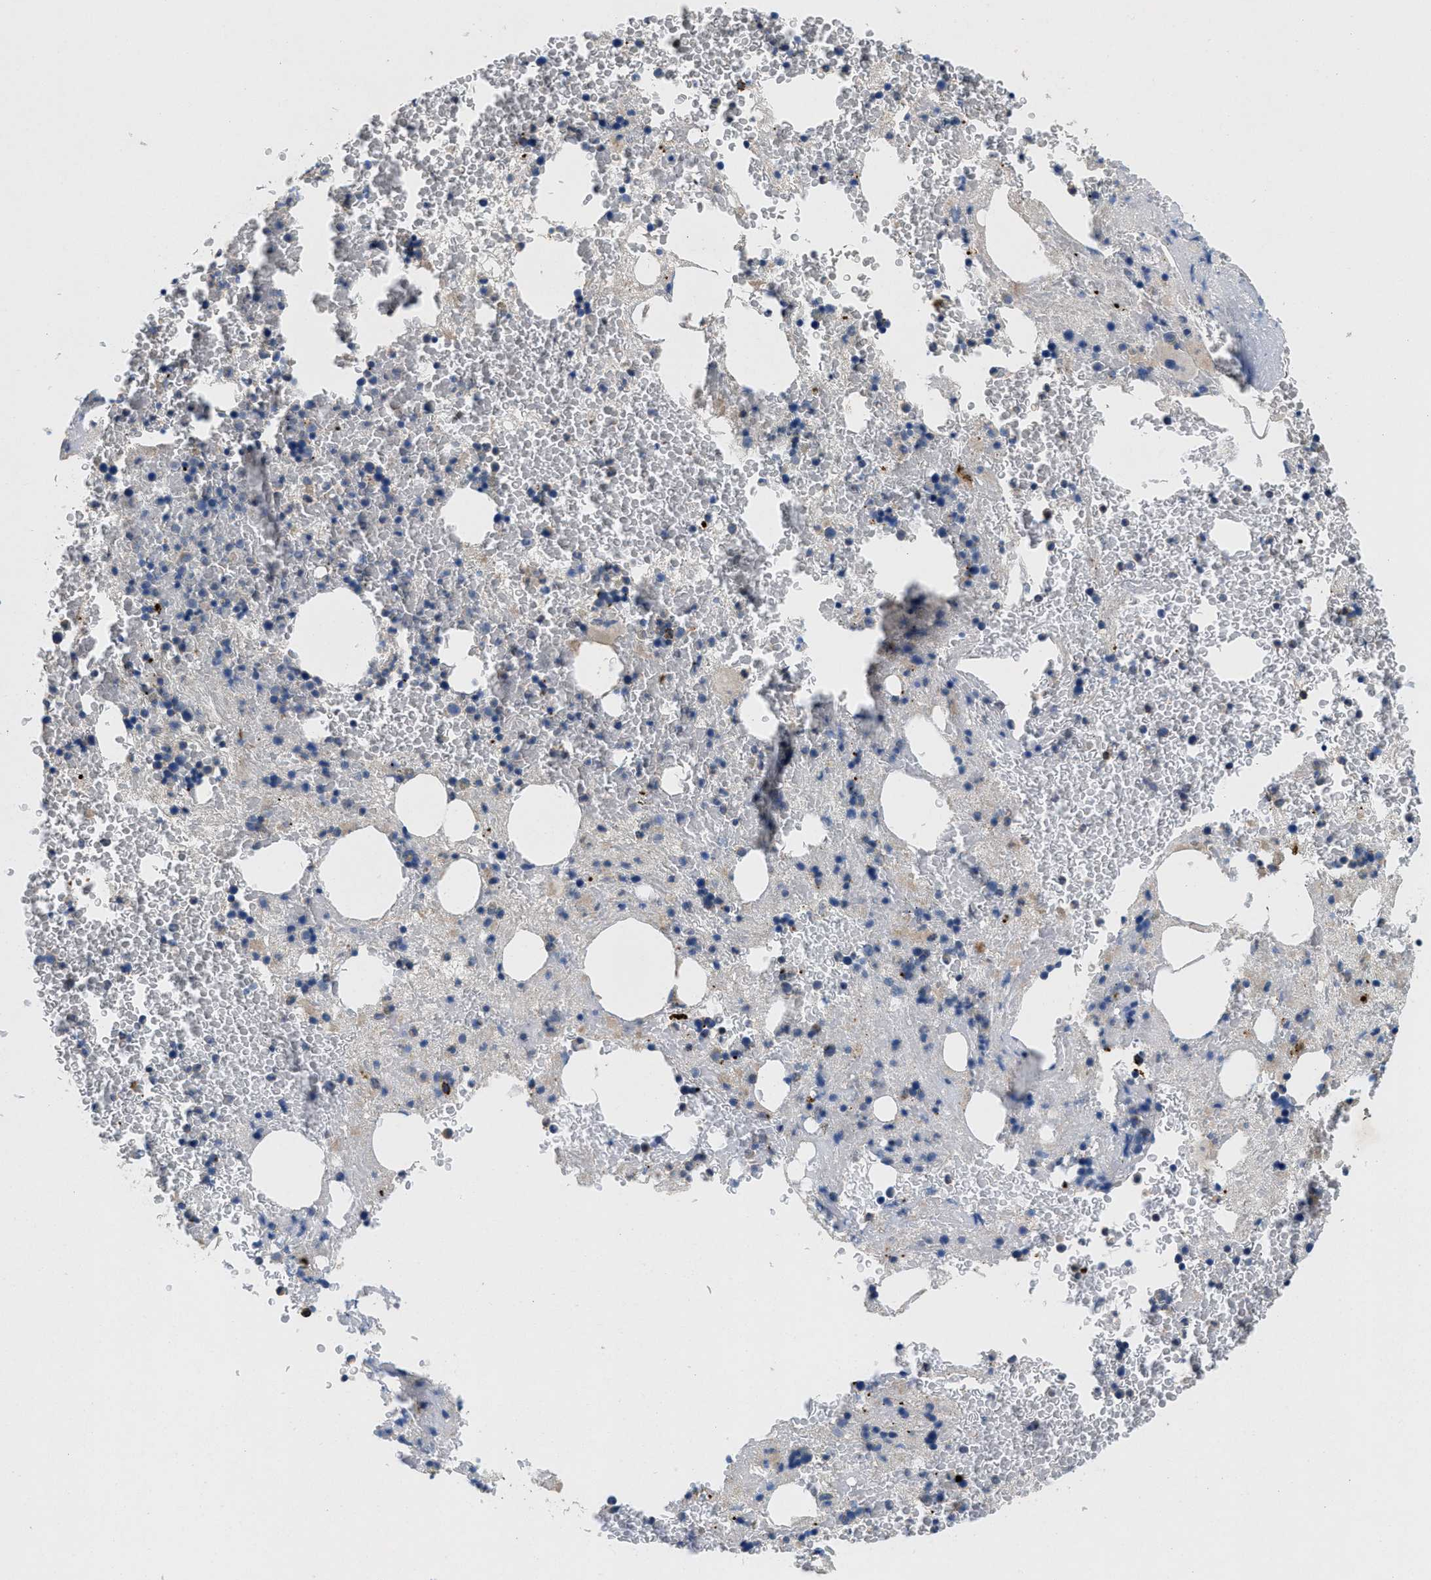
{"staining": {"intensity": "negative", "quantity": "none", "location": "none"}, "tissue": "bone marrow", "cell_type": "Hematopoietic cells", "image_type": "normal", "snomed": [{"axis": "morphology", "description": "Normal tissue, NOS"}, {"axis": "morphology", "description": "Inflammation, NOS"}, {"axis": "topography", "description": "Bone marrow"}], "caption": "This is an immunohistochemistry micrograph of unremarkable human bone marrow. There is no positivity in hematopoietic cells.", "gene": "BMPR2", "patient": {"sex": "male", "age": 63}}